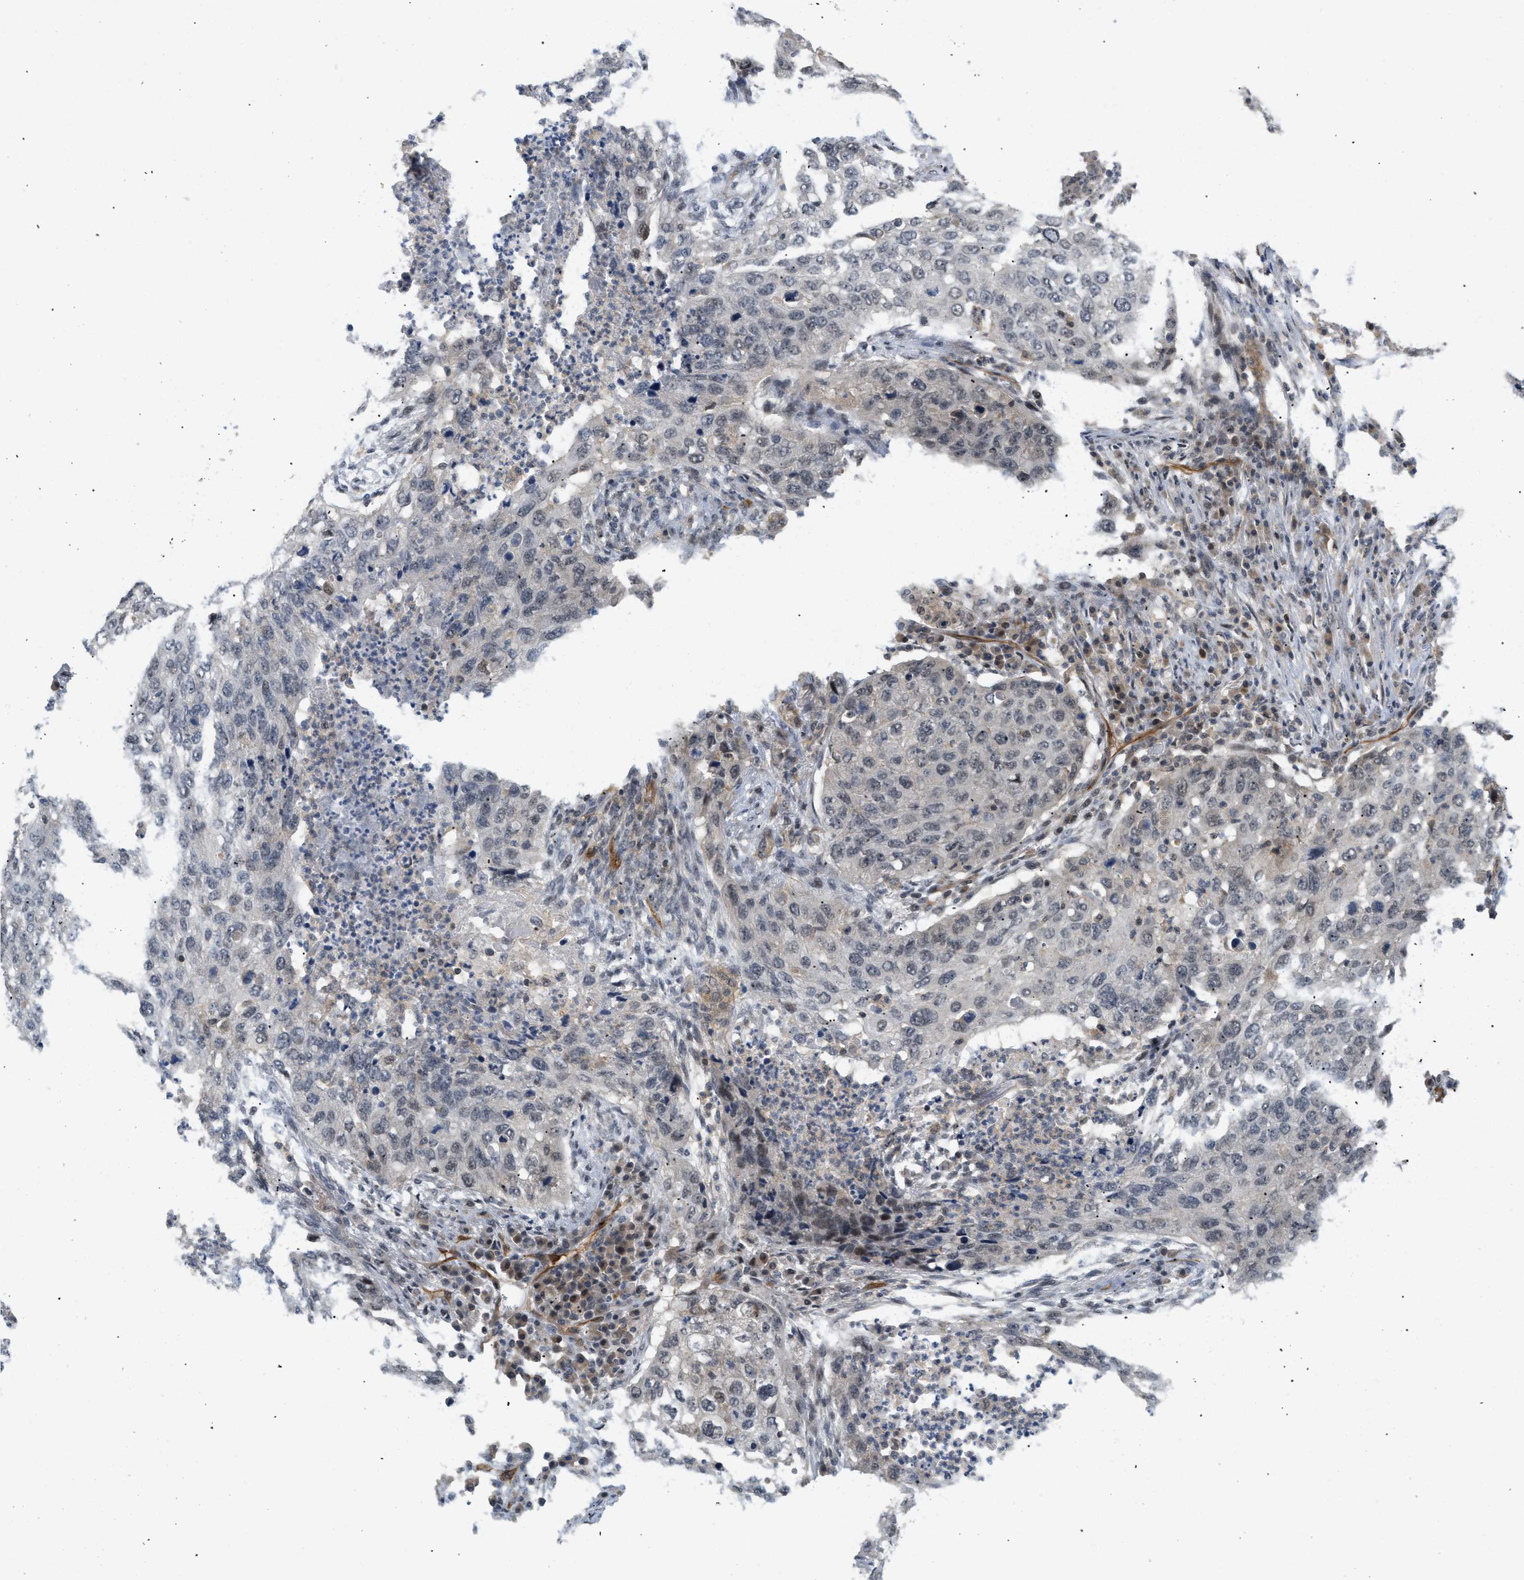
{"staining": {"intensity": "negative", "quantity": "none", "location": "none"}, "tissue": "lung cancer", "cell_type": "Tumor cells", "image_type": "cancer", "snomed": [{"axis": "morphology", "description": "Squamous cell carcinoma, NOS"}, {"axis": "topography", "description": "Lung"}], "caption": "The micrograph reveals no significant expression in tumor cells of lung cancer (squamous cell carcinoma).", "gene": "PALMD", "patient": {"sex": "female", "age": 63}}